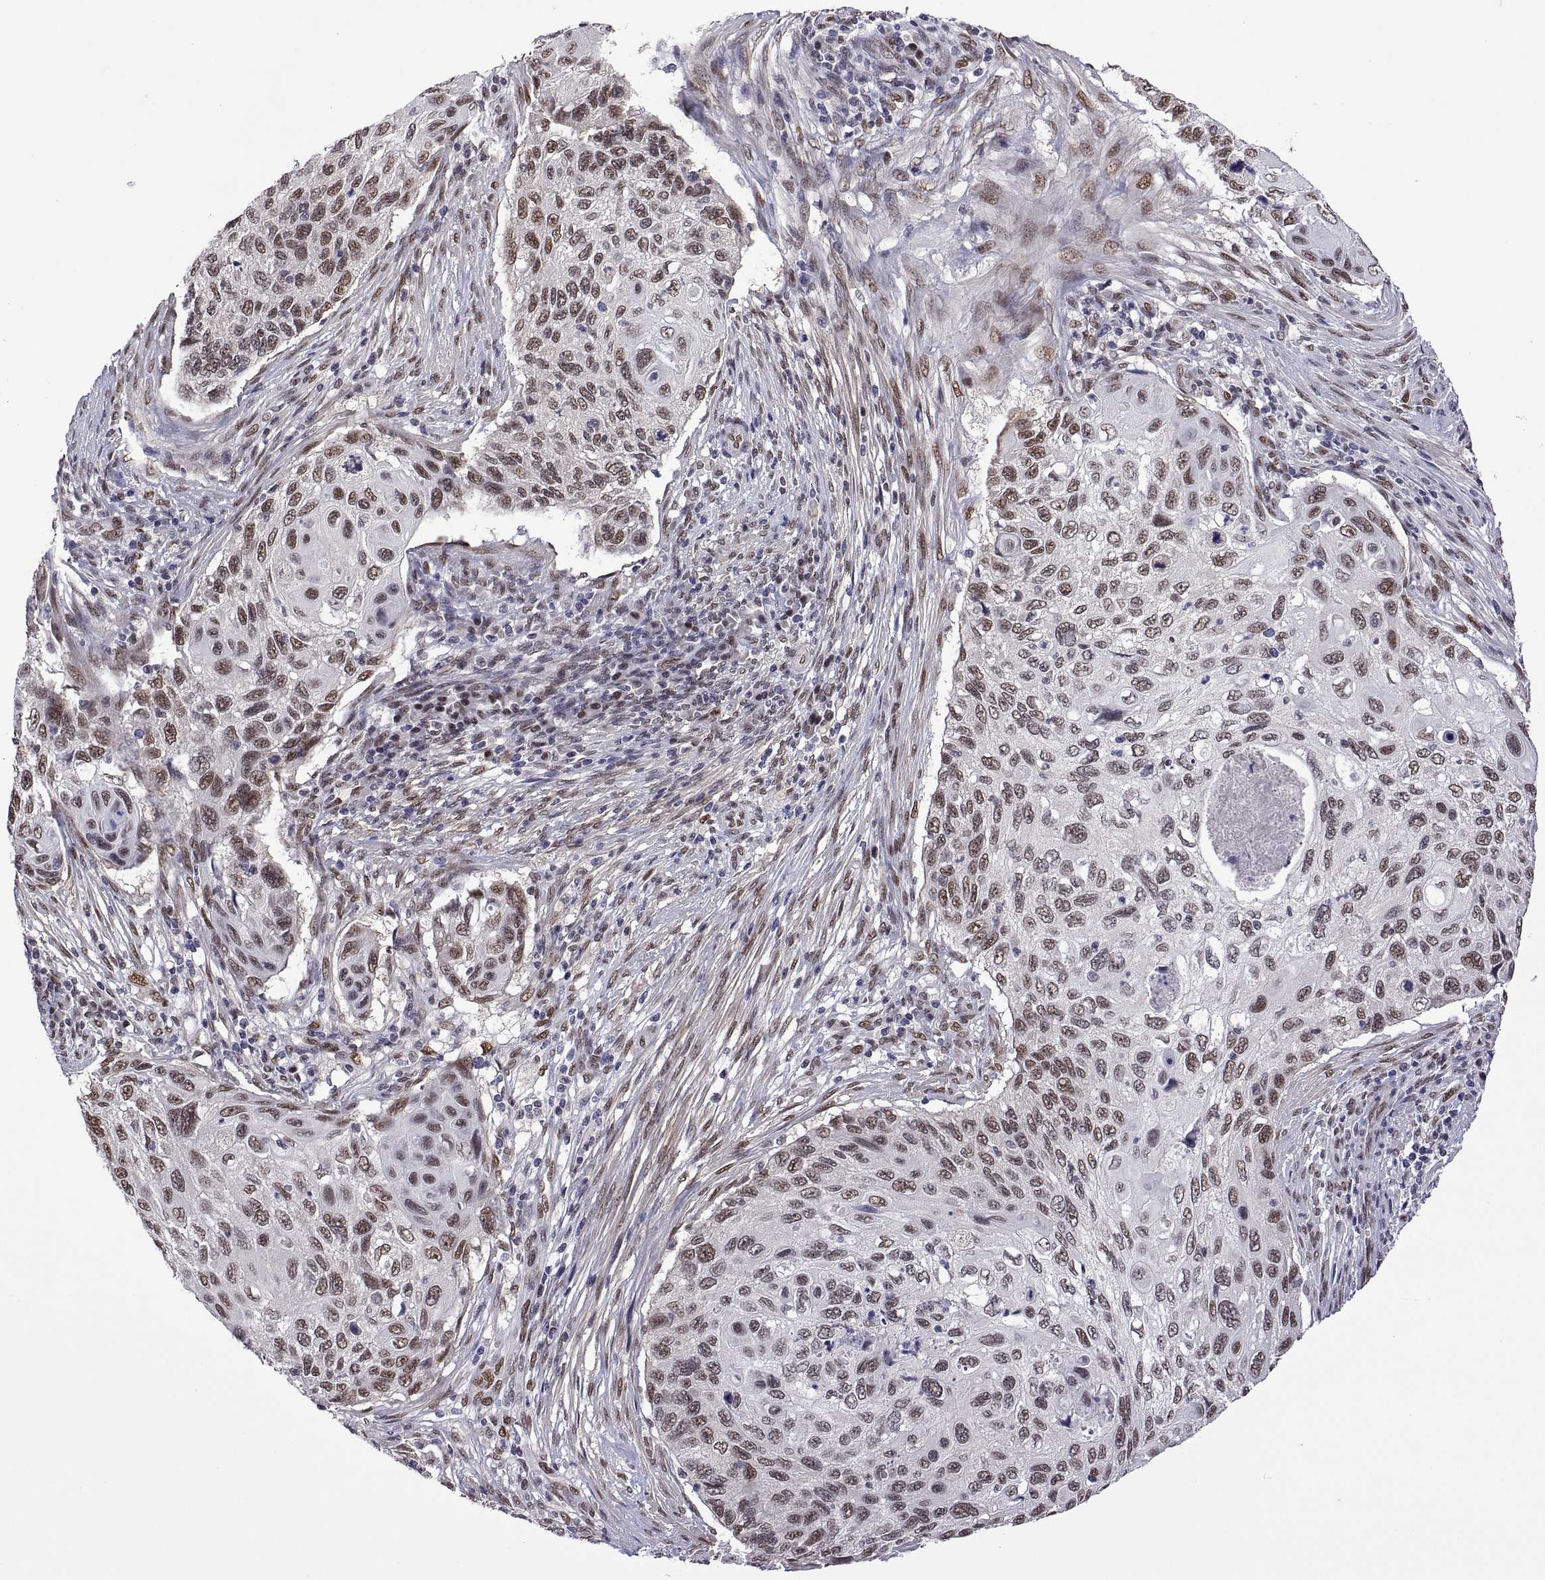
{"staining": {"intensity": "weak", "quantity": ">75%", "location": "nuclear"}, "tissue": "cervical cancer", "cell_type": "Tumor cells", "image_type": "cancer", "snomed": [{"axis": "morphology", "description": "Squamous cell carcinoma, NOS"}, {"axis": "topography", "description": "Cervix"}], "caption": "High-magnification brightfield microscopy of cervical cancer stained with DAB (3,3'-diaminobenzidine) (brown) and counterstained with hematoxylin (blue). tumor cells exhibit weak nuclear positivity is seen in about>75% of cells. (IHC, brightfield microscopy, high magnification).", "gene": "NR4A1", "patient": {"sex": "female", "age": 70}}